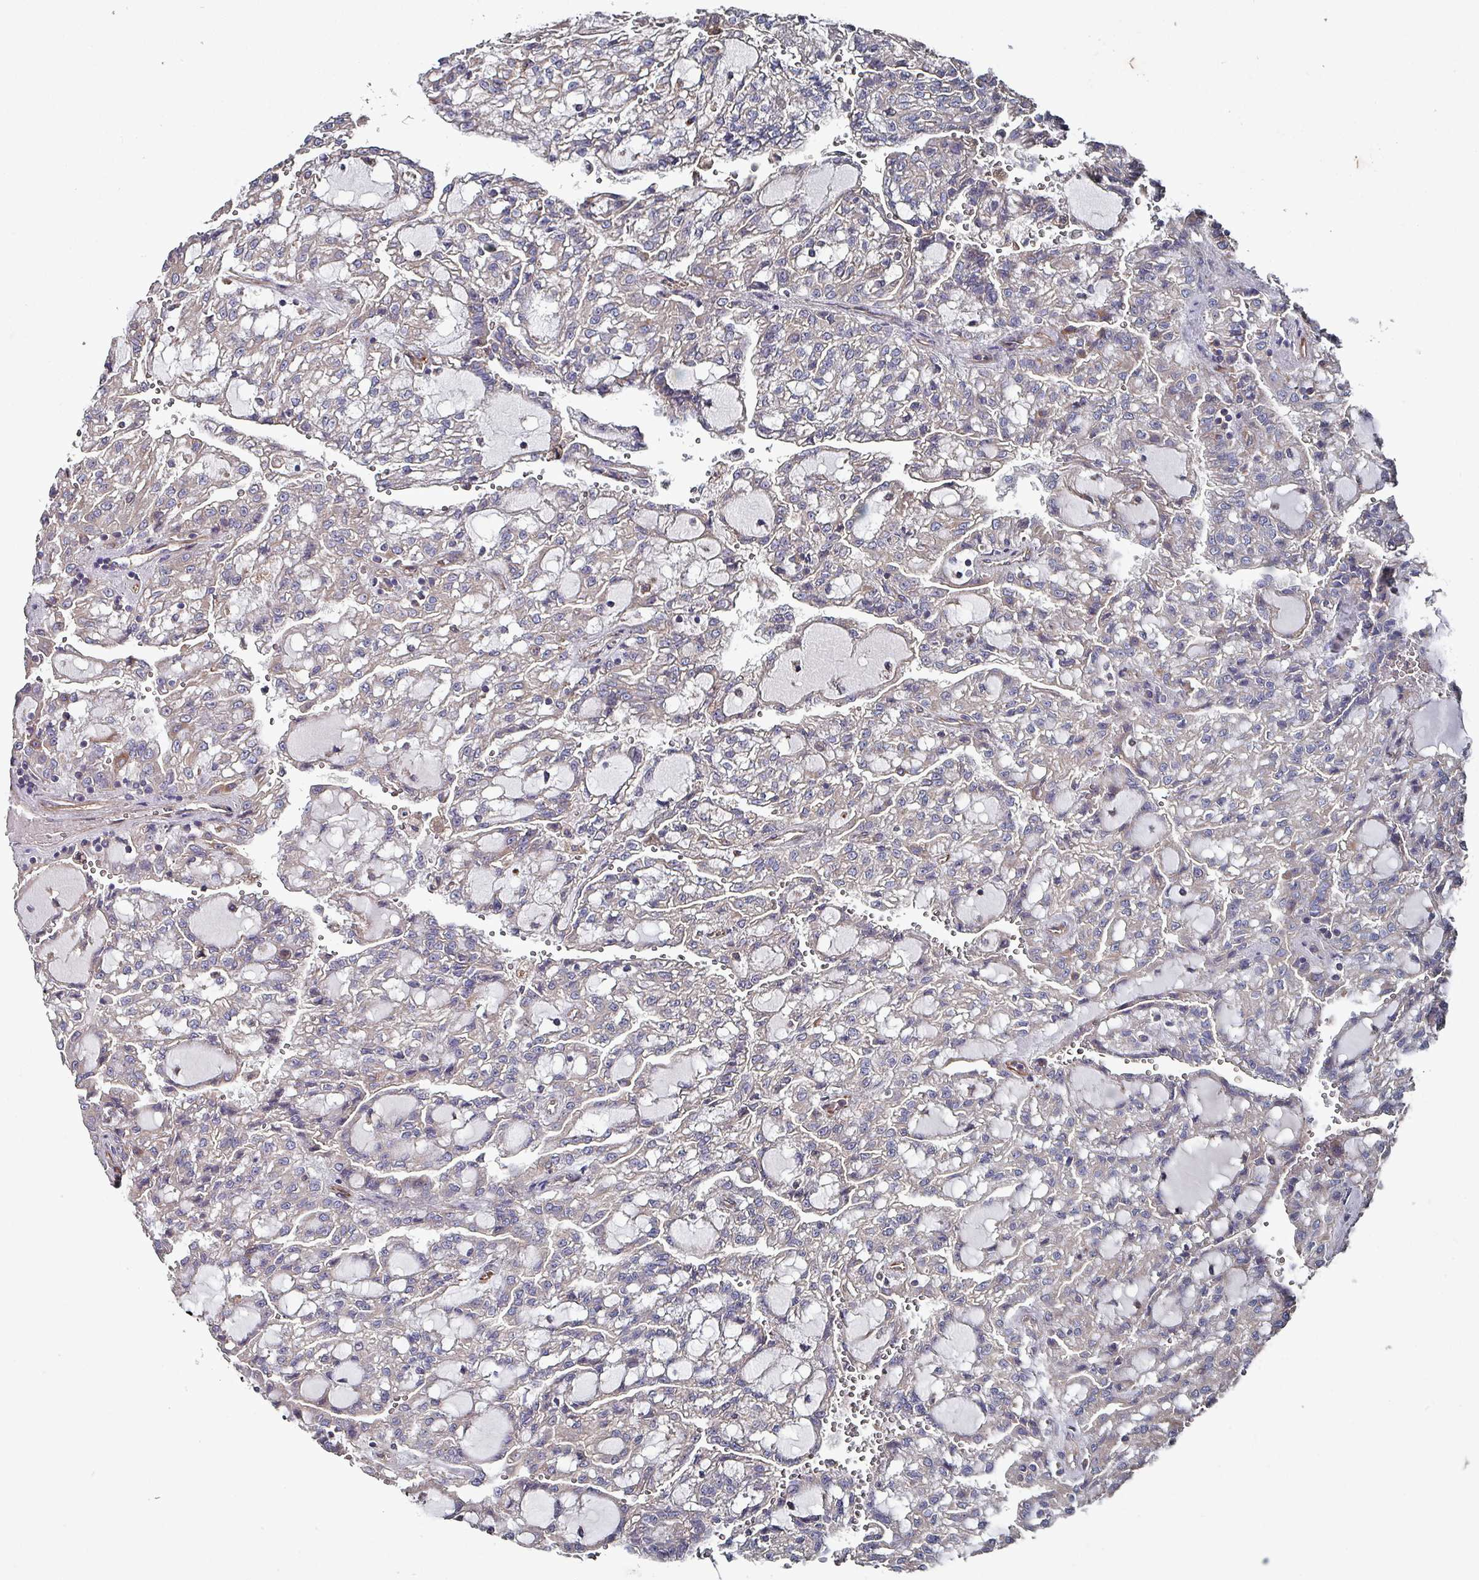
{"staining": {"intensity": "negative", "quantity": "none", "location": "none"}, "tissue": "renal cancer", "cell_type": "Tumor cells", "image_type": "cancer", "snomed": [{"axis": "morphology", "description": "Adenocarcinoma, NOS"}, {"axis": "topography", "description": "Kidney"}], "caption": "High magnification brightfield microscopy of renal cancer (adenocarcinoma) stained with DAB (brown) and counterstained with hematoxylin (blue): tumor cells show no significant positivity.", "gene": "ANO10", "patient": {"sex": "male", "age": 63}}